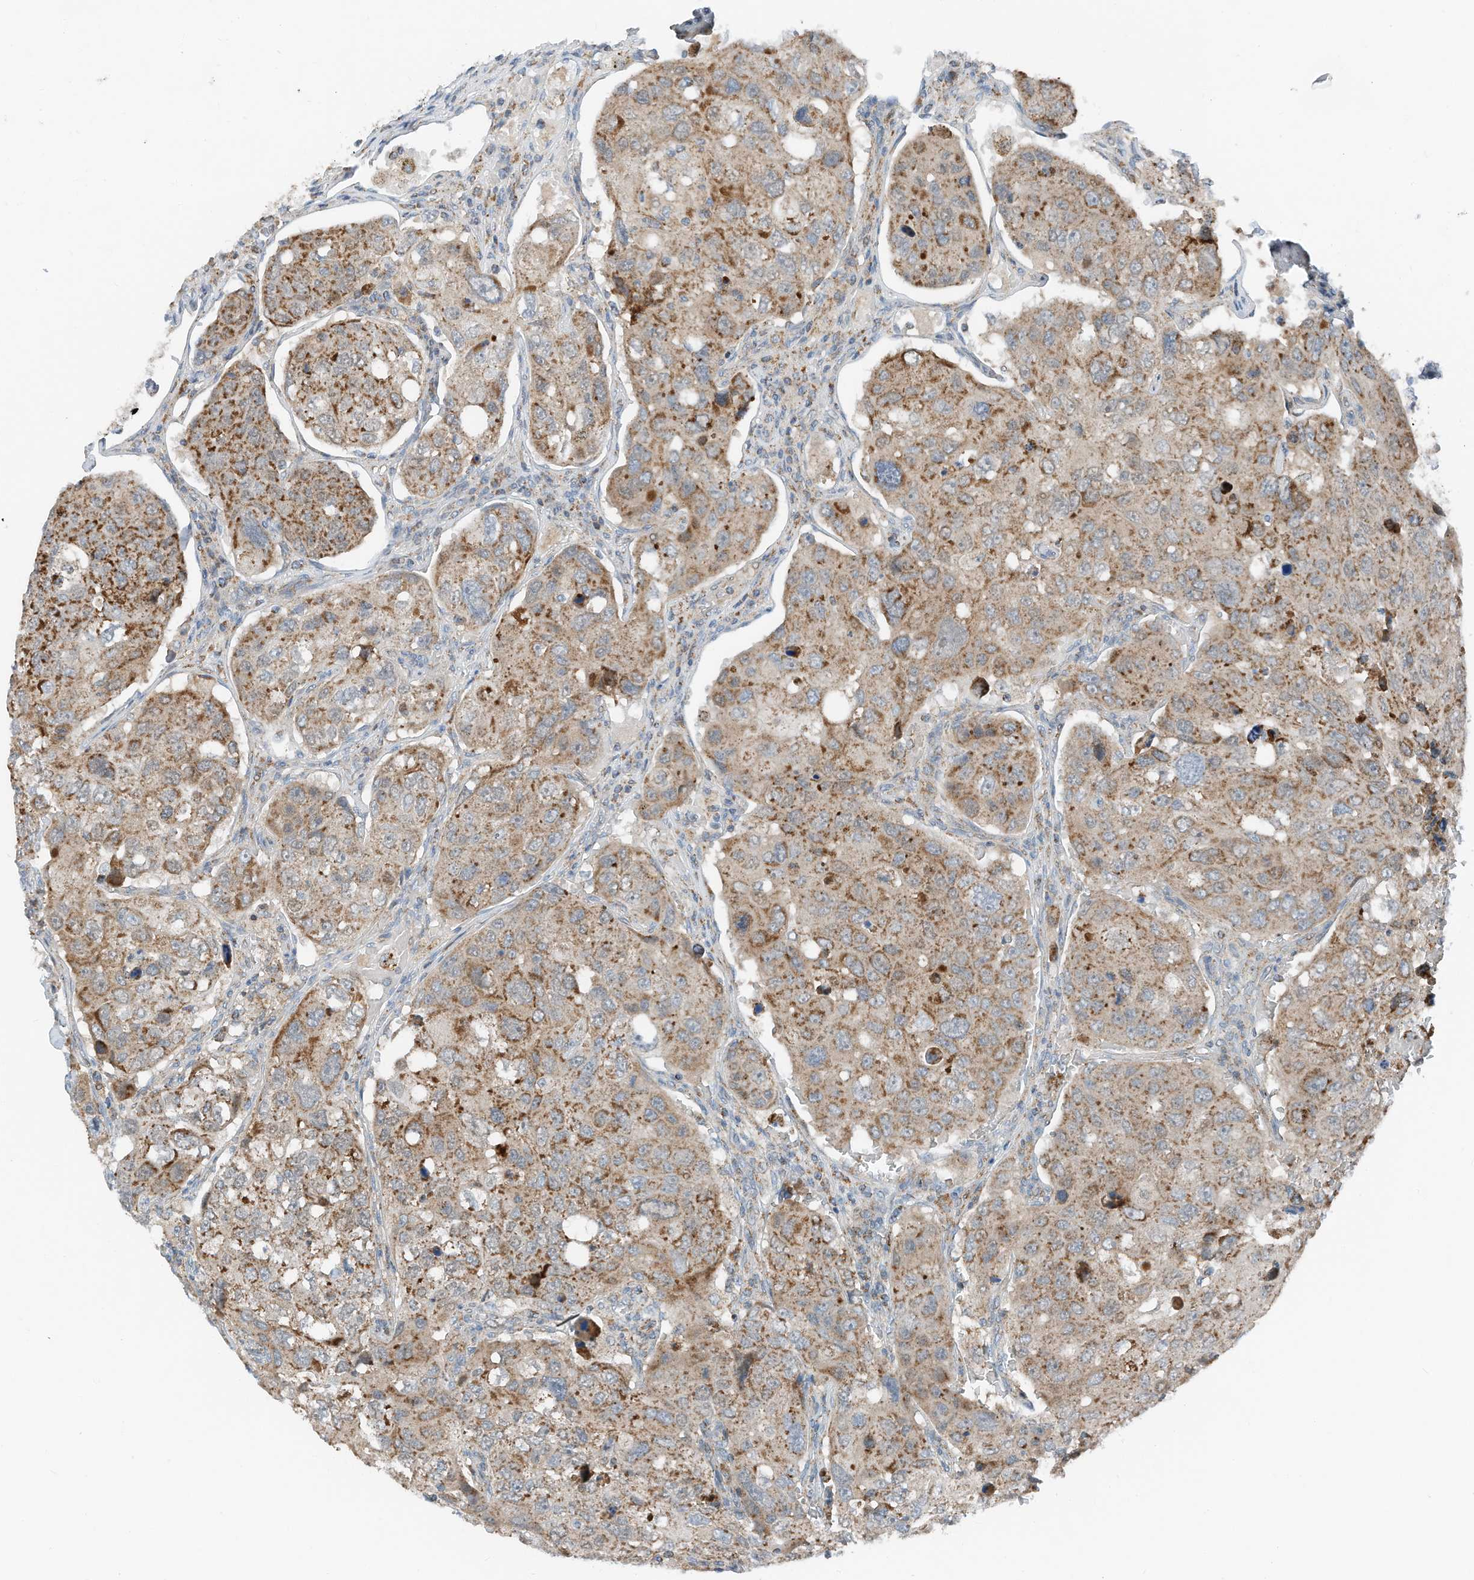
{"staining": {"intensity": "moderate", "quantity": ">75%", "location": "cytoplasmic/membranous"}, "tissue": "urothelial cancer", "cell_type": "Tumor cells", "image_type": "cancer", "snomed": [{"axis": "morphology", "description": "Urothelial carcinoma, High grade"}, {"axis": "topography", "description": "Lymph node"}, {"axis": "topography", "description": "Urinary bladder"}], "caption": "The histopathology image demonstrates staining of high-grade urothelial carcinoma, revealing moderate cytoplasmic/membranous protein expression (brown color) within tumor cells. (brown staining indicates protein expression, while blue staining denotes nuclei).", "gene": "RMND1", "patient": {"sex": "male", "age": 51}}